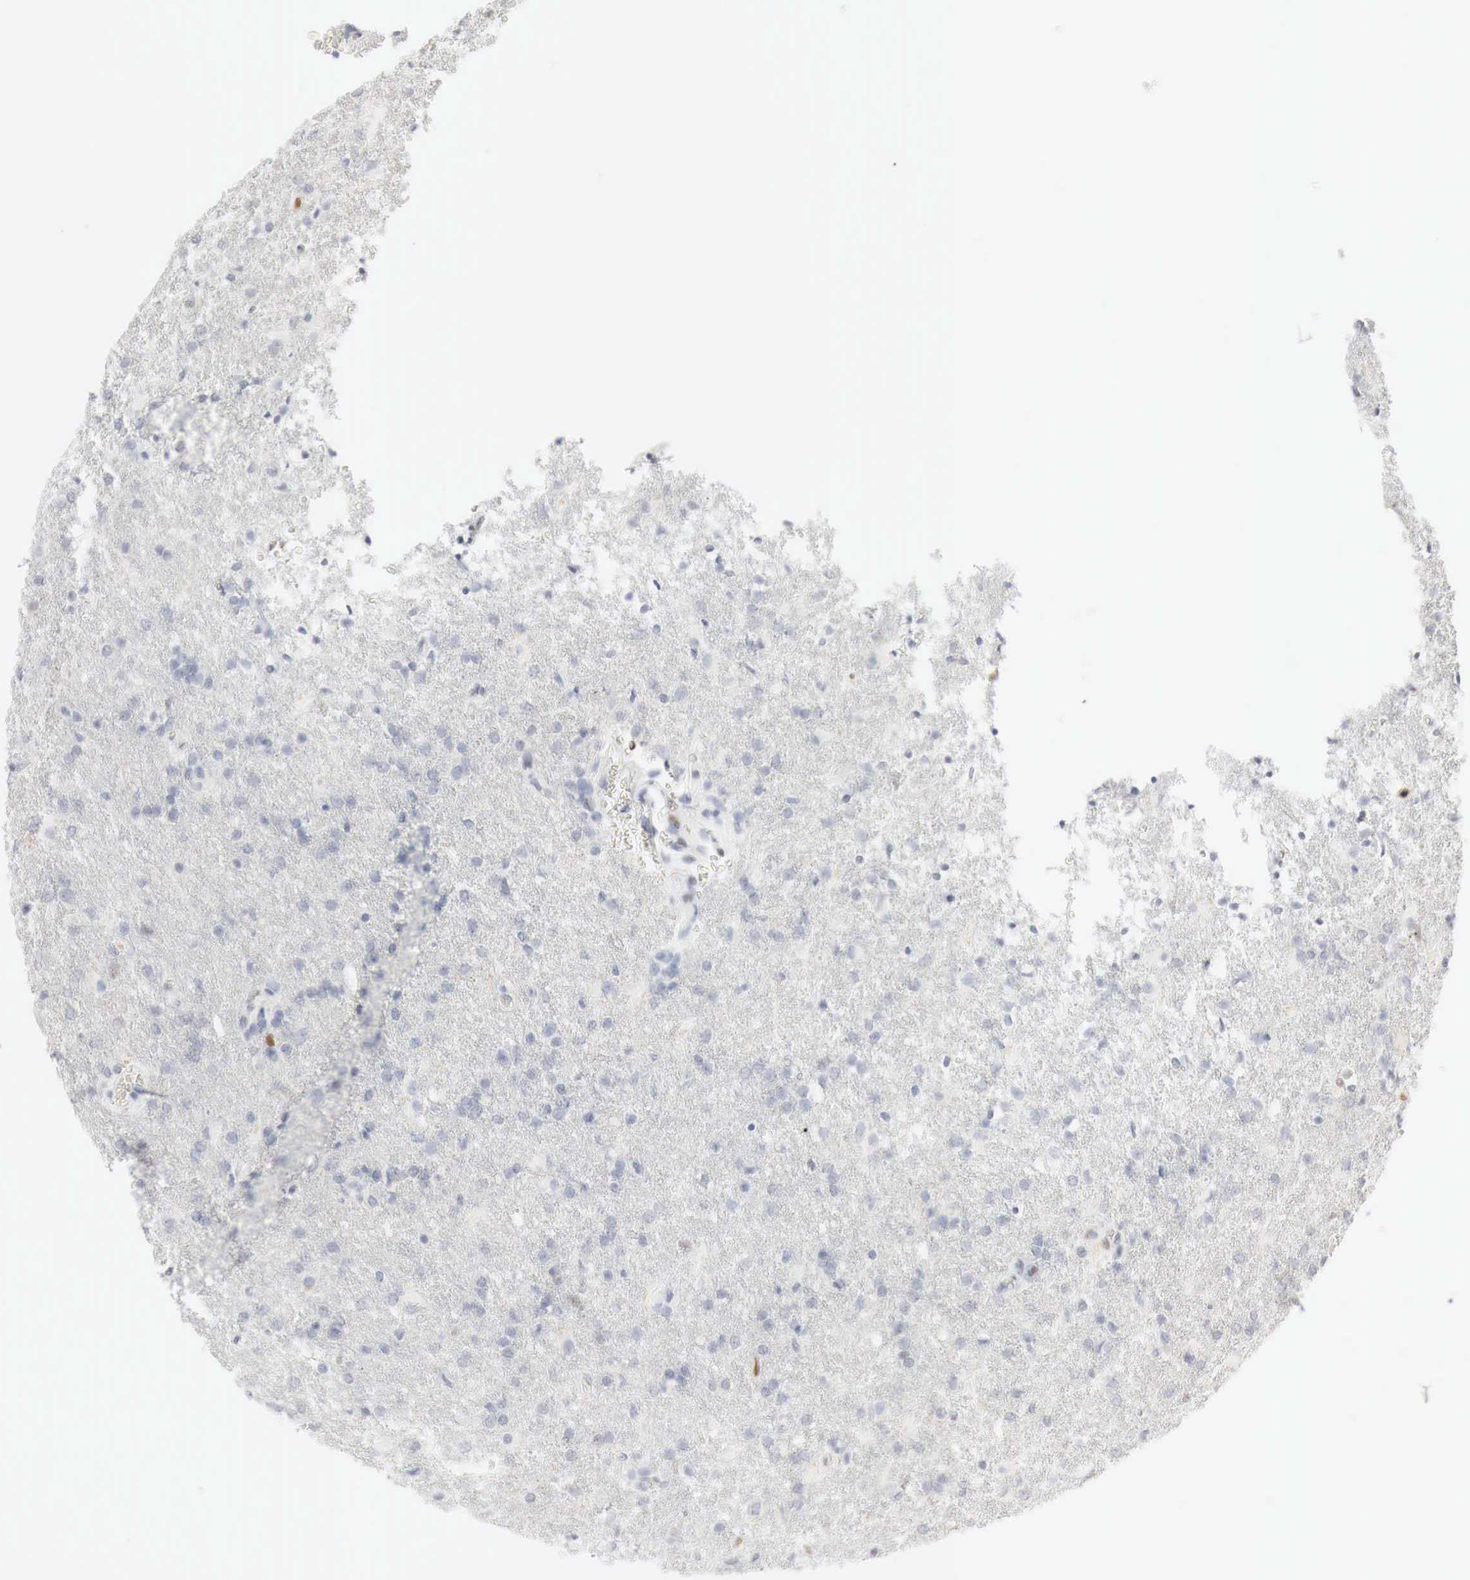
{"staining": {"intensity": "negative", "quantity": "none", "location": "none"}, "tissue": "glioma", "cell_type": "Tumor cells", "image_type": "cancer", "snomed": [{"axis": "morphology", "description": "Glioma, malignant, High grade"}, {"axis": "topography", "description": "Brain"}], "caption": "There is no significant positivity in tumor cells of glioma.", "gene": "TP63", "patient": {"sex": "male", "age": 68}}